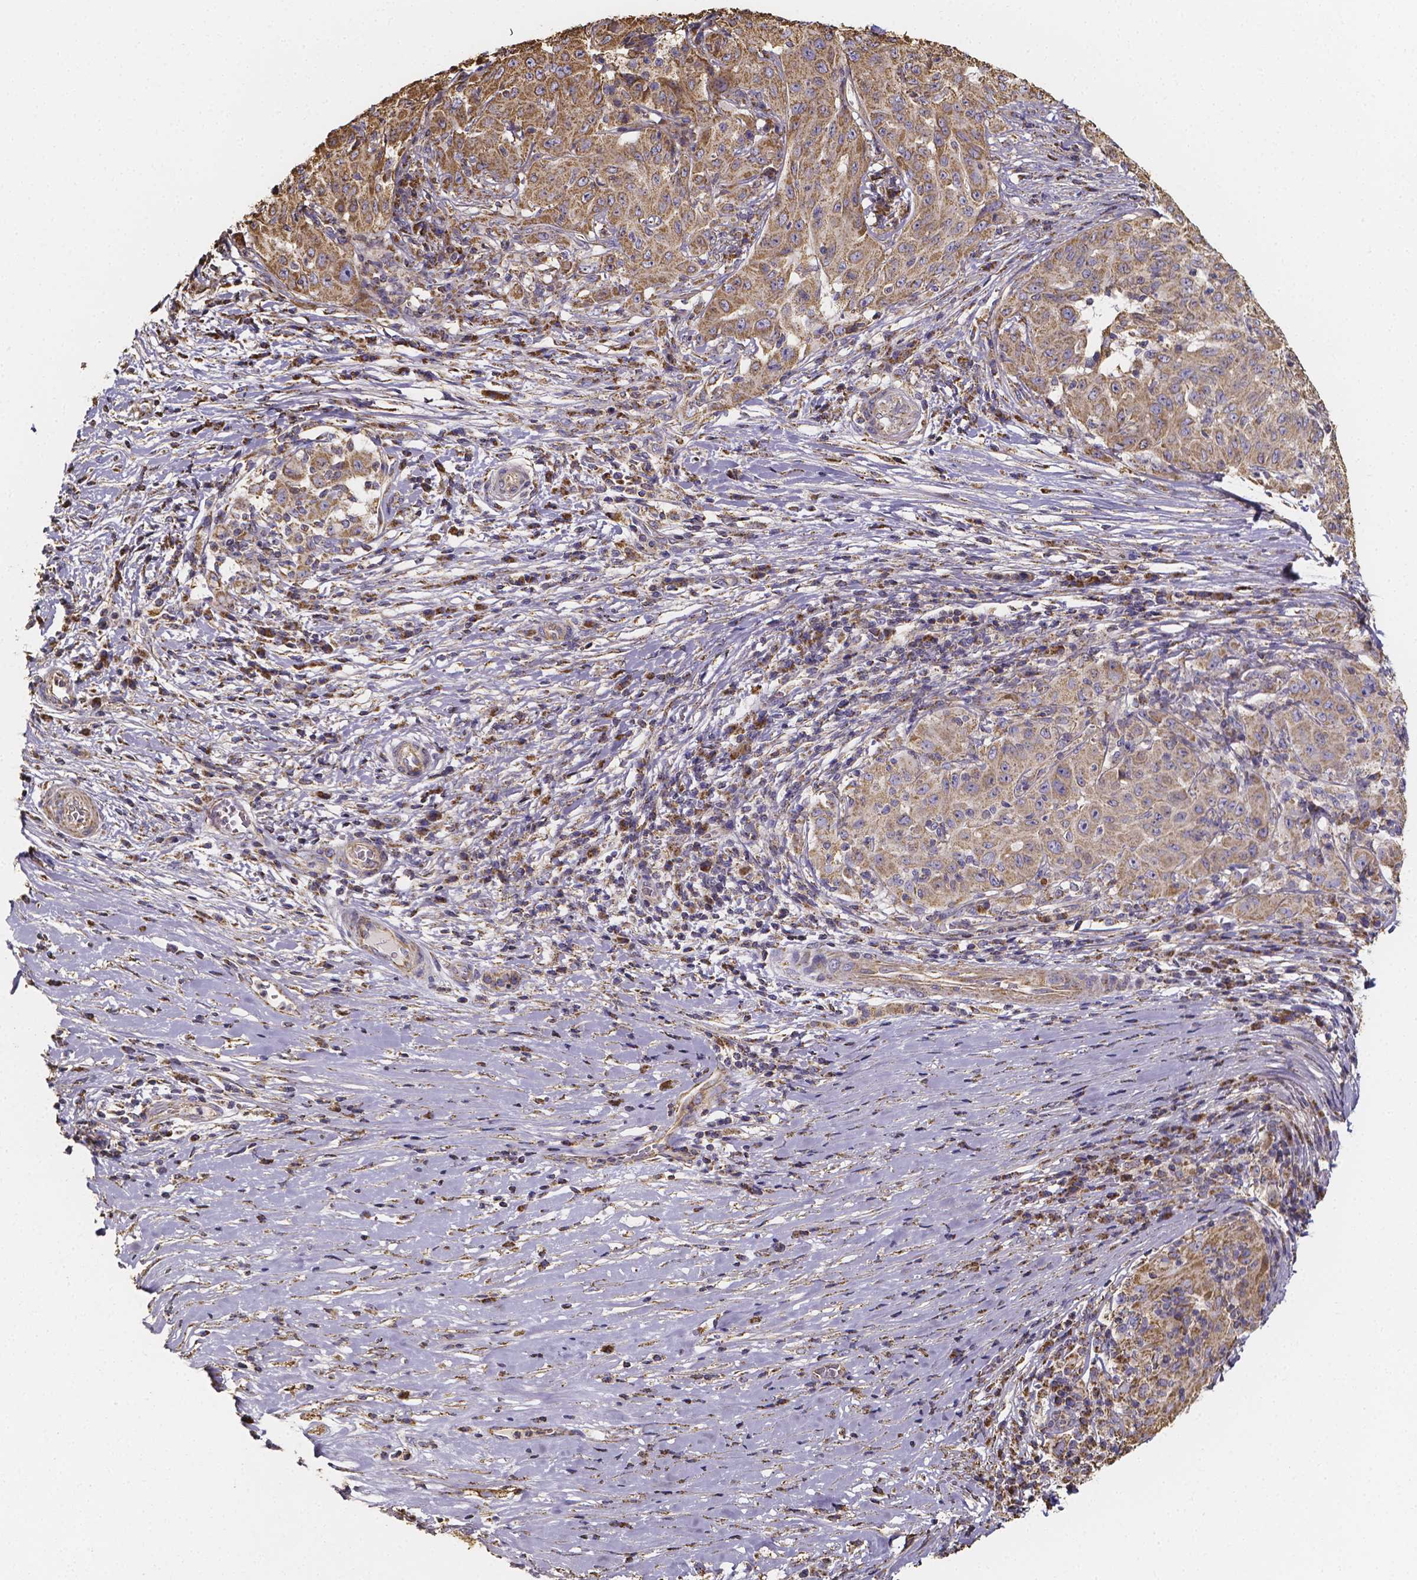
{"staining": {"intensity": "moderate", "quantity": ">75%", "location": "cytoplasmic/membranous"}, "tissue": "pancreatic cancer", "cell_type": "Tumor cells", "image_type": "cancer", "snomed": [{"axis": "morphology", "description": "Adenocarcinoma, NOS"}, {"axis": "topography", "description": "Pancreas"}], "caption": "Adenocarcinoma (pancreatic) tissue shows moderate cytoplasmic/membranous positivity in about >75% of tumor cells, visualized by immunohistochemistry. (DAB (3,3'-diaminobenzidine) = brown stain, brightfield microscopy at high magnification).", "gene": "SLC35D2", "patient": {"sex": "male", "age": 63}}